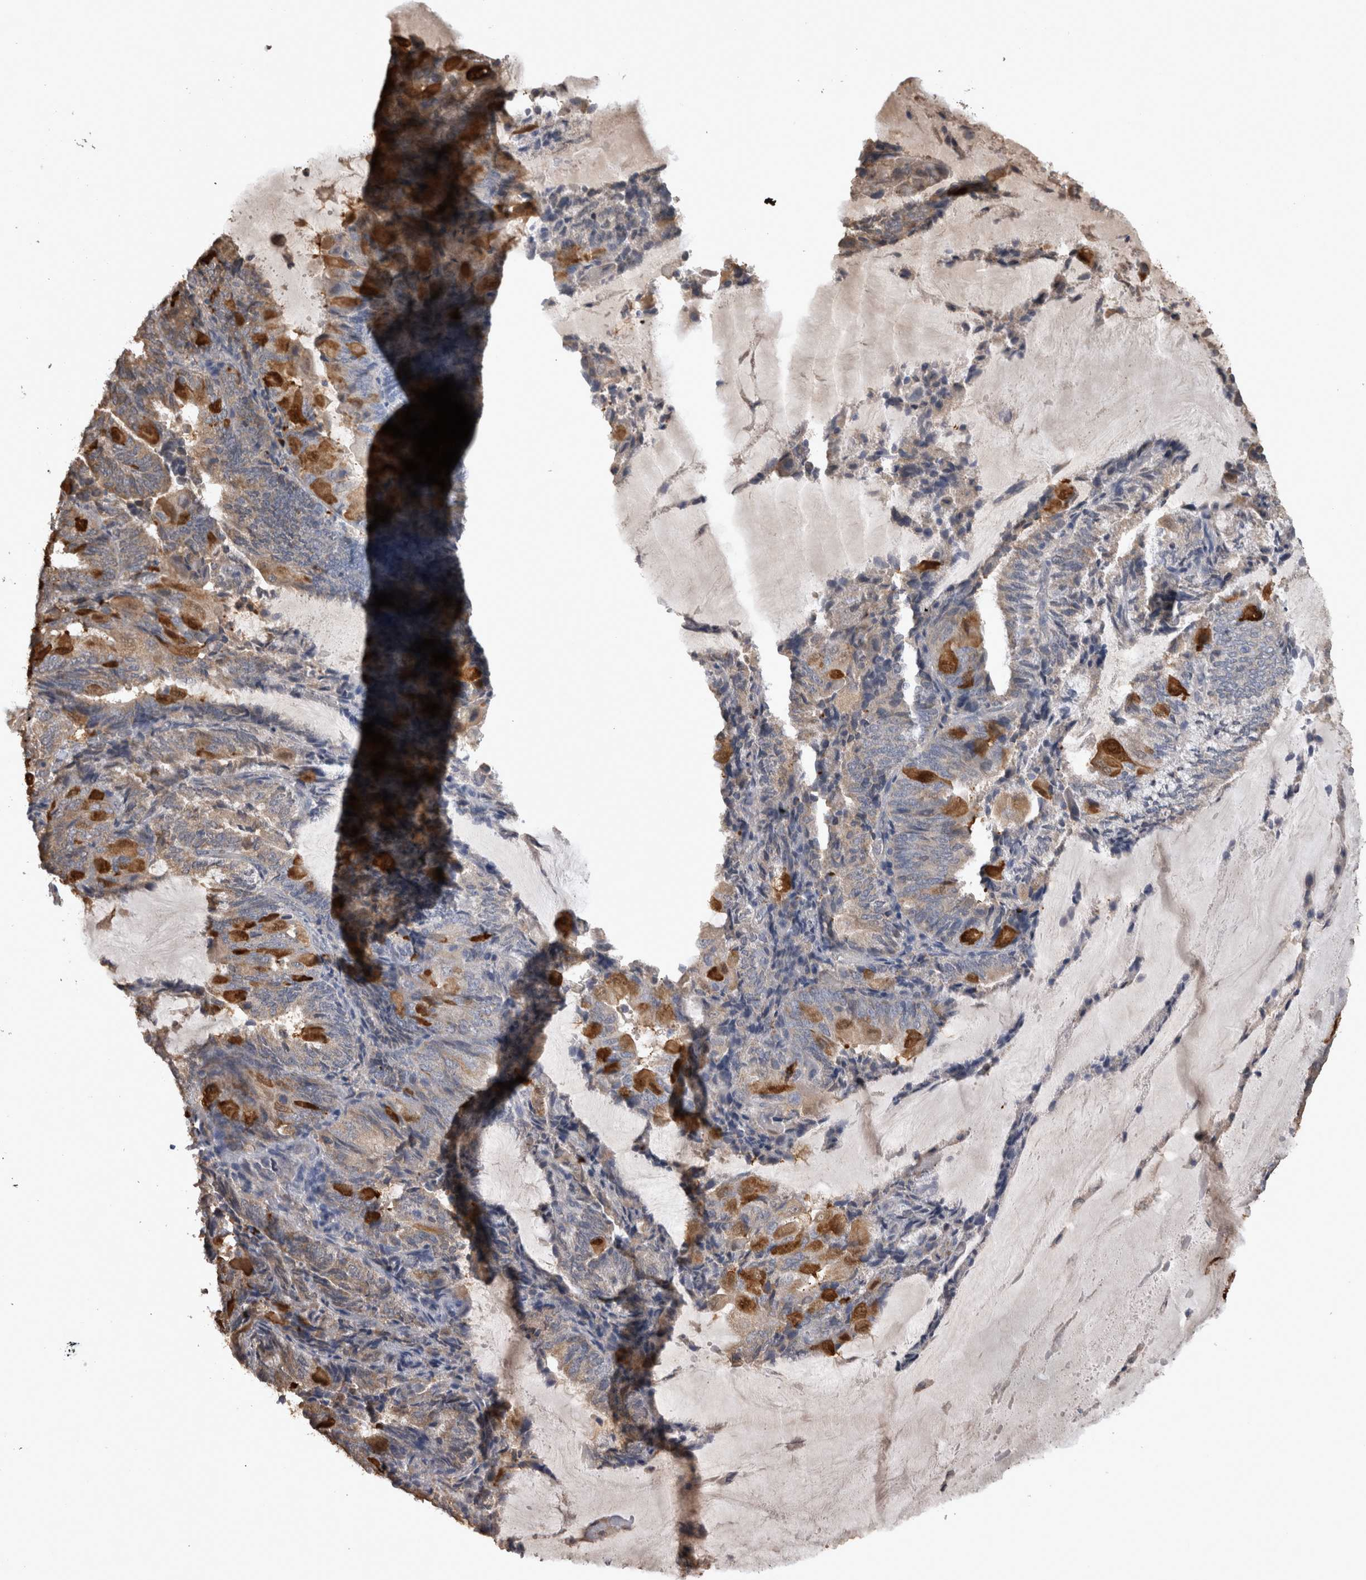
{"staining": {"intensity": "strong", "quantity": "<25%", "location": "cytoplasmic/membranous"}, "tissue": "endometrial cancer", "cell_type": "Tumor cells", "image_type": "cancer", "snomed": [{"axis": "morphology", "description": "Adenocarcinoma, NOS"}, {"axis": "topography", "description": "Endometrium"}], "caption": "Immunohistochemistry (IHC) (DAB (3,3'-diaminobenzidine)) staining of human adenocarcinoma (endometrial) exhibits strong cytoplasmic/membranous protein staining in about <25% of tumor cells. (DAB (3,3'-diaminobenzidine) IHC with brightfield microscopy, high magnification).", "gene": "TMED7", "patient": {"sex": "female", "age": 81}}